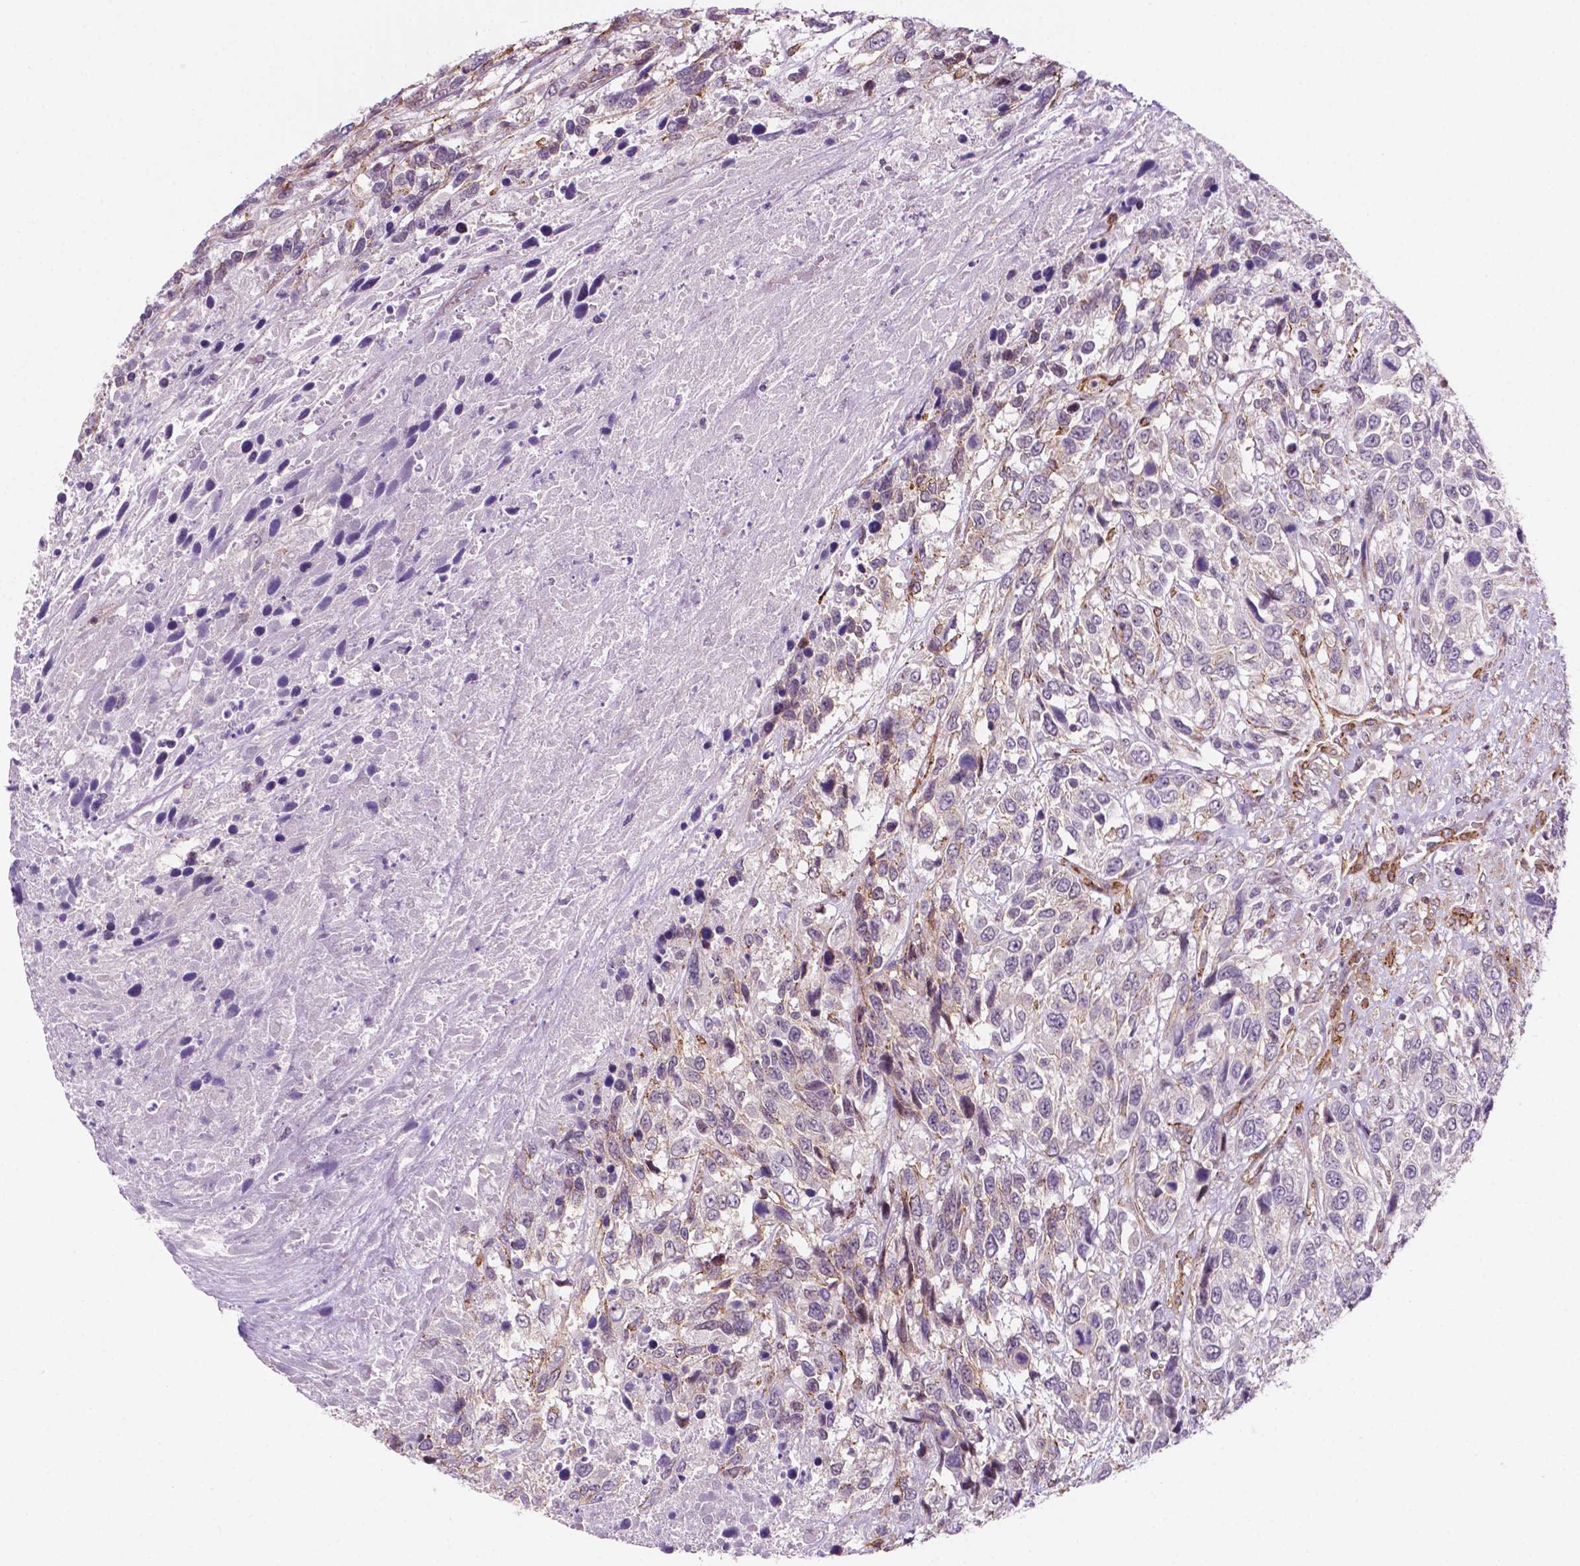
{"staining": {"intensity": "negative", "quantity": "none", "location": "none"}, "tissue": "urothelial cancer", "cell_type": "Tumor cells", "image_type": "cancer", "snomed": [{"axis": "morphology", "description": "Urothelial carcinoma, High grade"}, {"axis": "topography", "description": "Urinary bladder"}], "caption": "High-grade urothelial carcinoma was stained to show a protein in brown. There is no significant expression in tumor cells. Nuclei are stained in blue.", "gene": "EGFL8", "patient": {"sex": "female", "age": 70}}